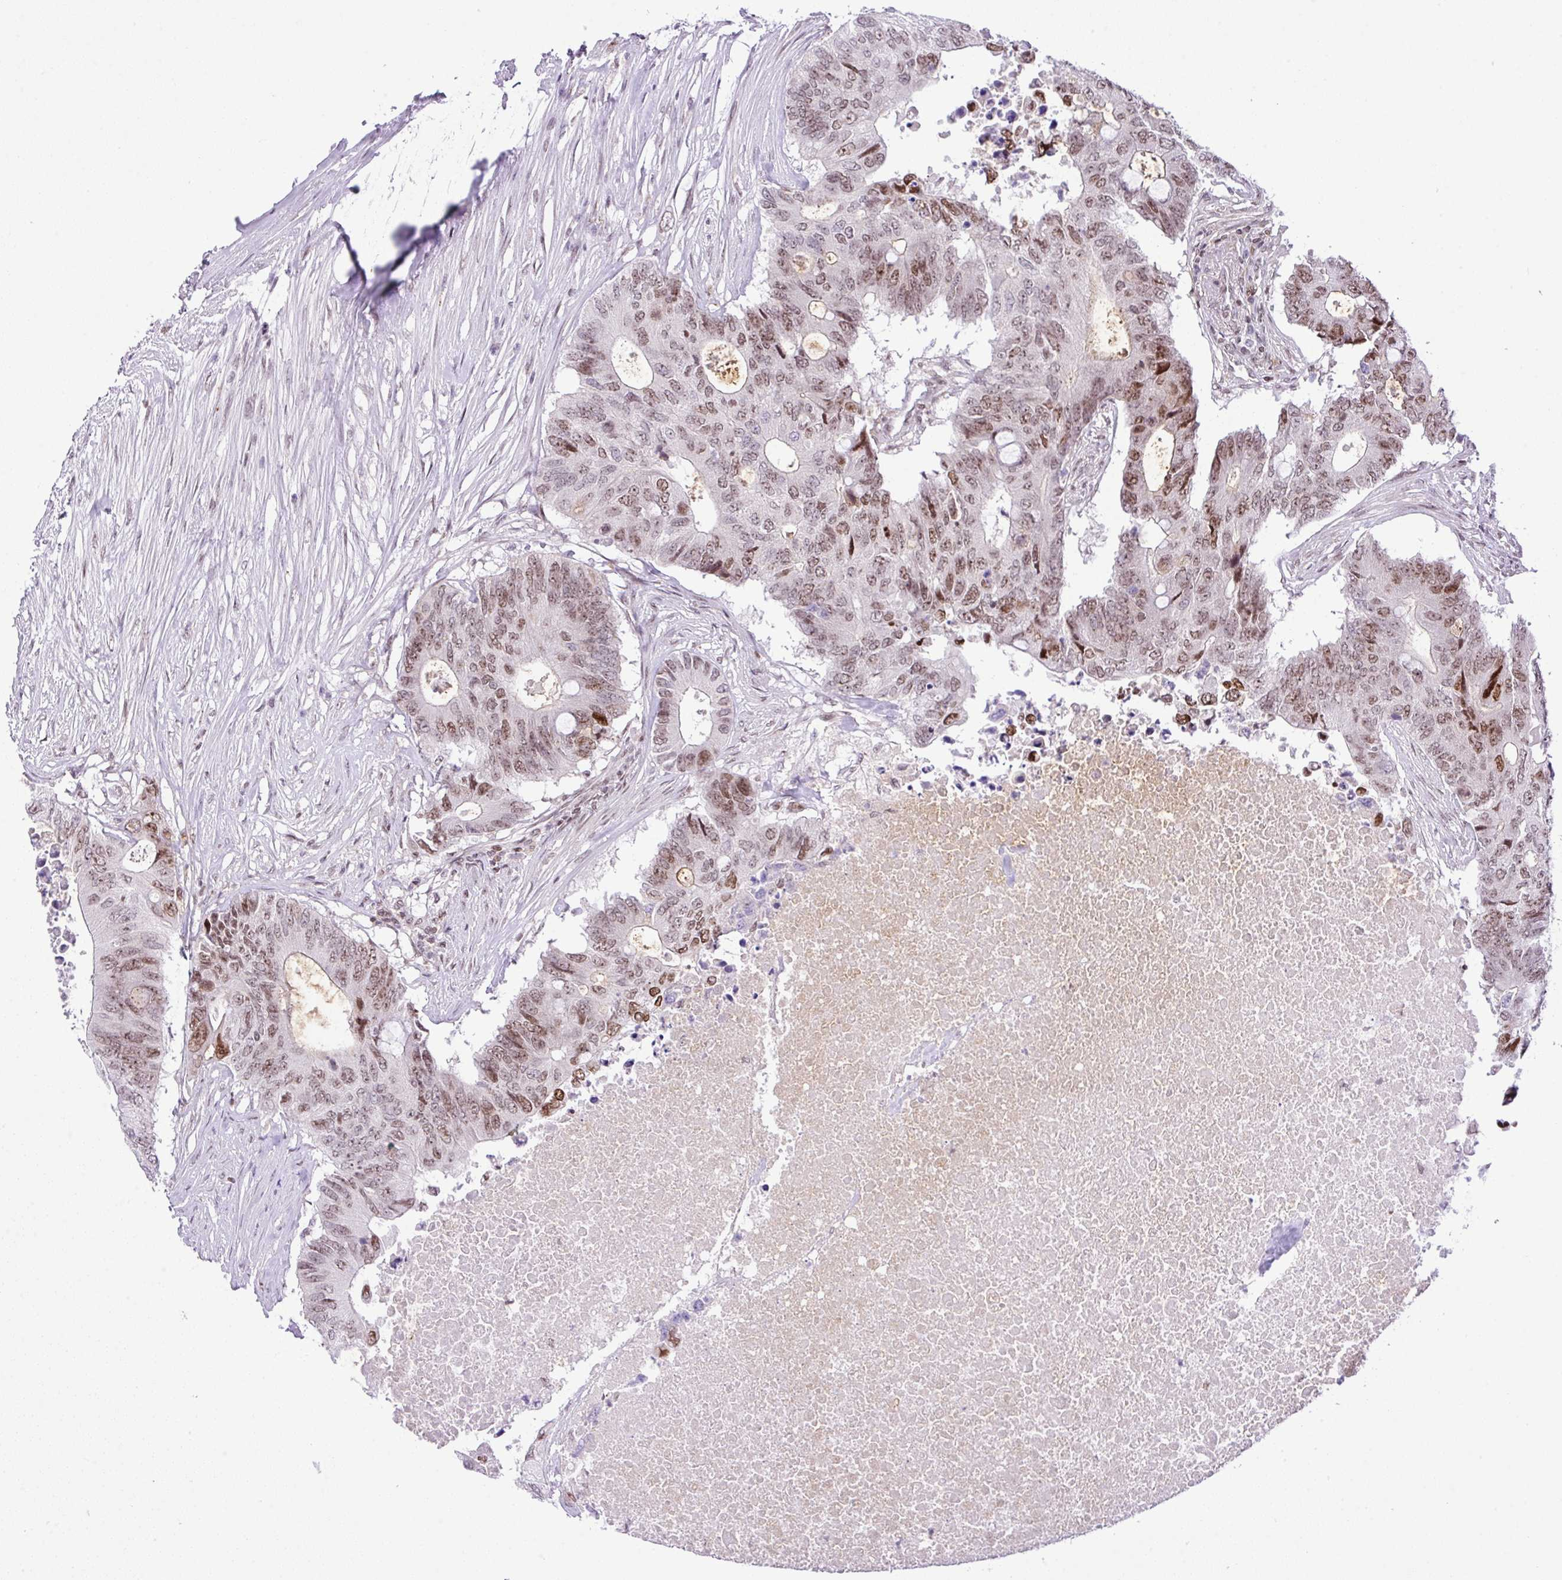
{"staining": {"intensity": "moderate", "quantity": ">75%", "location": "nuclear"}, "tissue": "colorectal cancer", "cell_type": "Tumor cells", "image_type": "cancer", "snomed": [{"axis": "morphology", "description": "Adenocarcinoma, NOS"}, {"axis": "topography", "description": "Colon"}], "caption": "Tumor cells display moderate nuclear positivity in about >75% of cells in colorectal cancer (adenocarcinoma). Immunohistochemistry stains the protein of interest in brown and the nuclei are stained blue.", "gene": "CCDC137", "patient": {"sex": "male", "age": 71}}